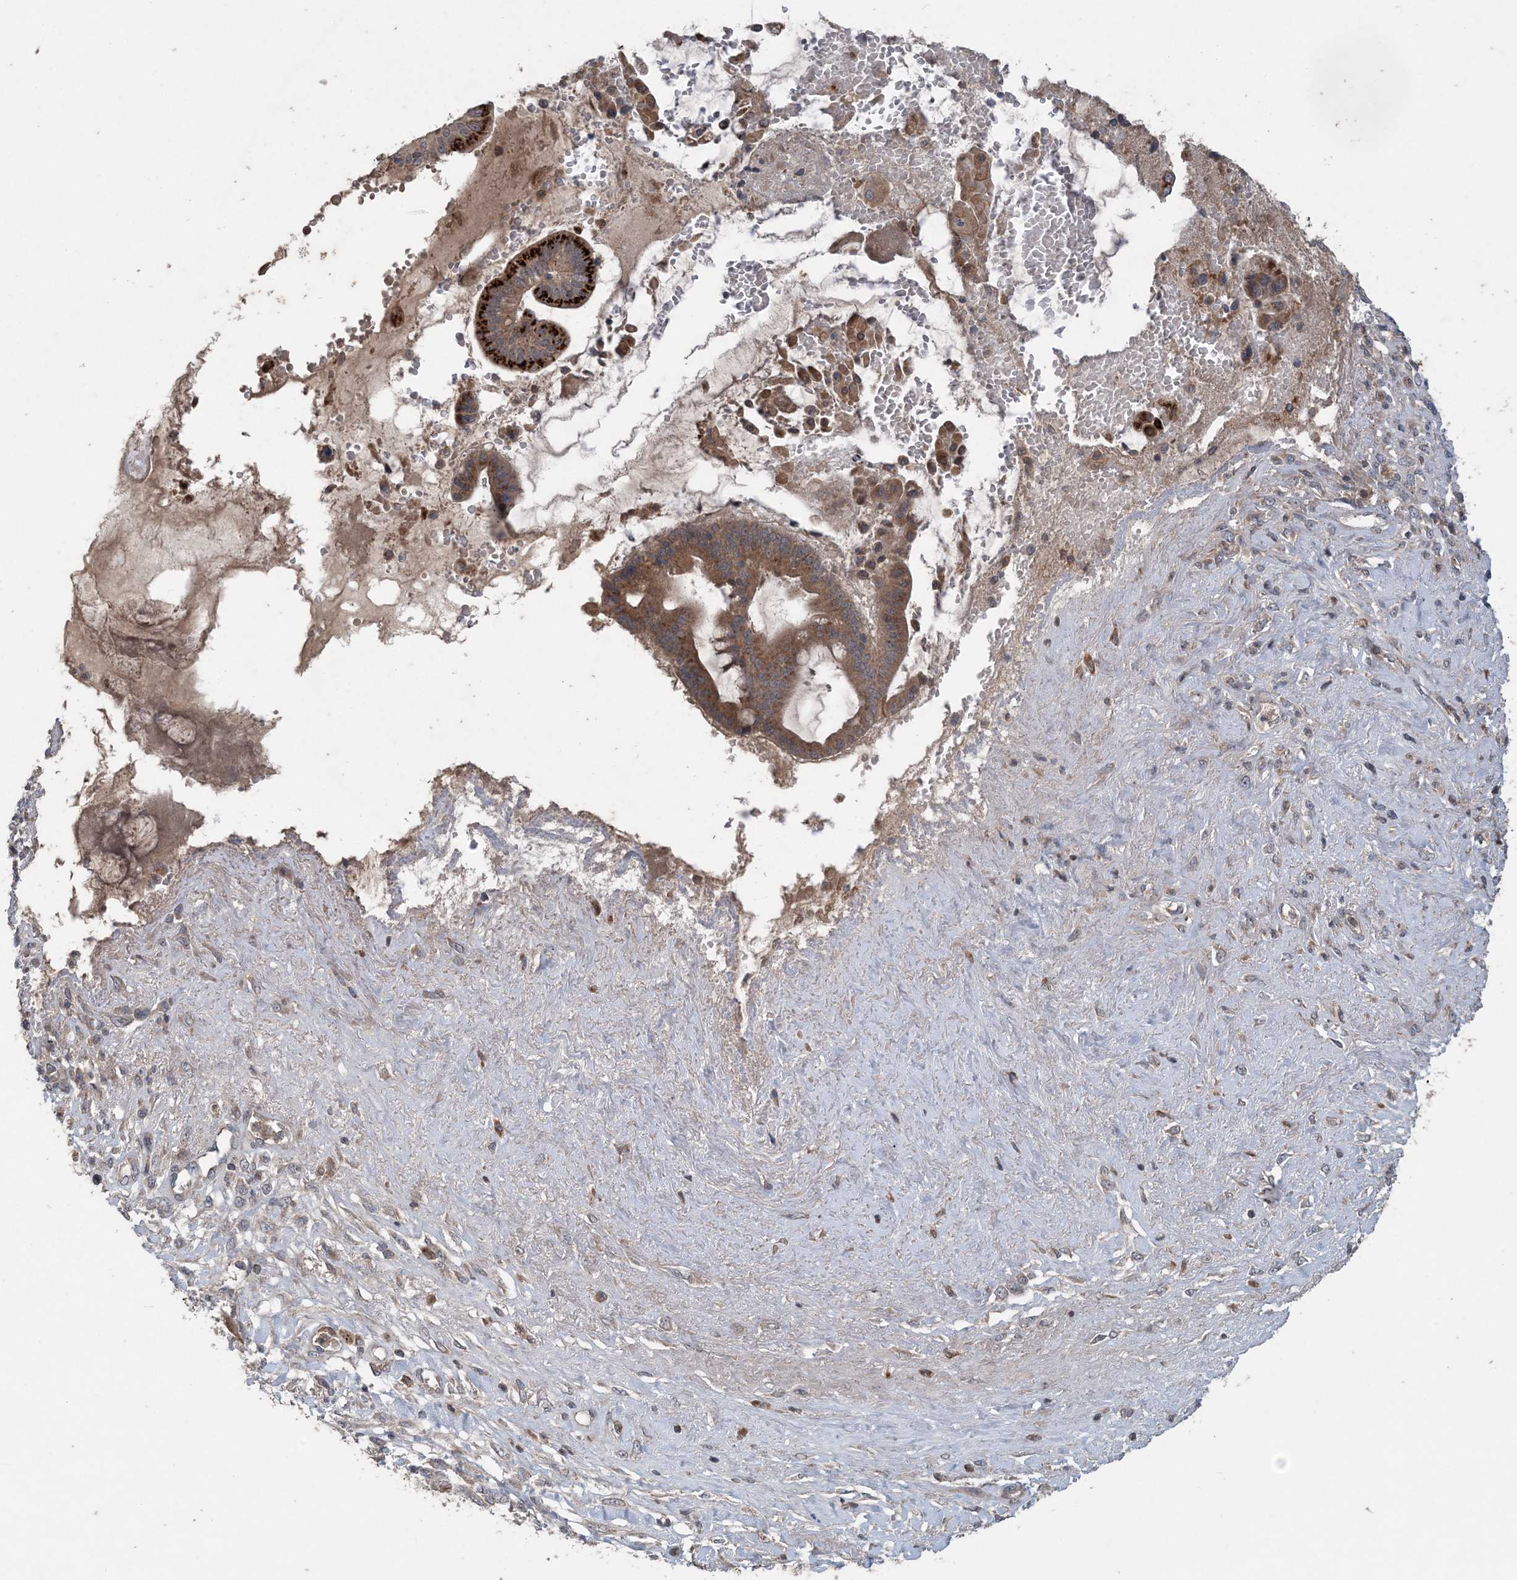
{"staining": {"intensity": "moderate", "quantity": ">75%", "location": "cytoplasmic/membranous"}, "tissue": "pancreatic cancer", "cell_type": "Tumor cells", "image_type": "cancer", "snomed": [{"axis": "morphology", "description": "Inflammation, NOS"}, {"axis": "morphology", "description": "Adenocarcinoma, NOS"}, {"axis": "topography", "description": "Pancreas"}], "caption": "Immunohistochemistry (IHC) staining of pancreatic cancer, which exhibits medium levels of moderate cytoplasmic/membranous expression in about >75% of tumor cells indicating moderate cytoplasmic/membranous protein positivity. The staining was performed using DAB (3,3'-diaminobenzidine) (brown) for protein detection and nuclei were counterstained in hematoxylin (blue).", "gene": "MYO9B", "patient": {"sex": "female", "age": 56}}